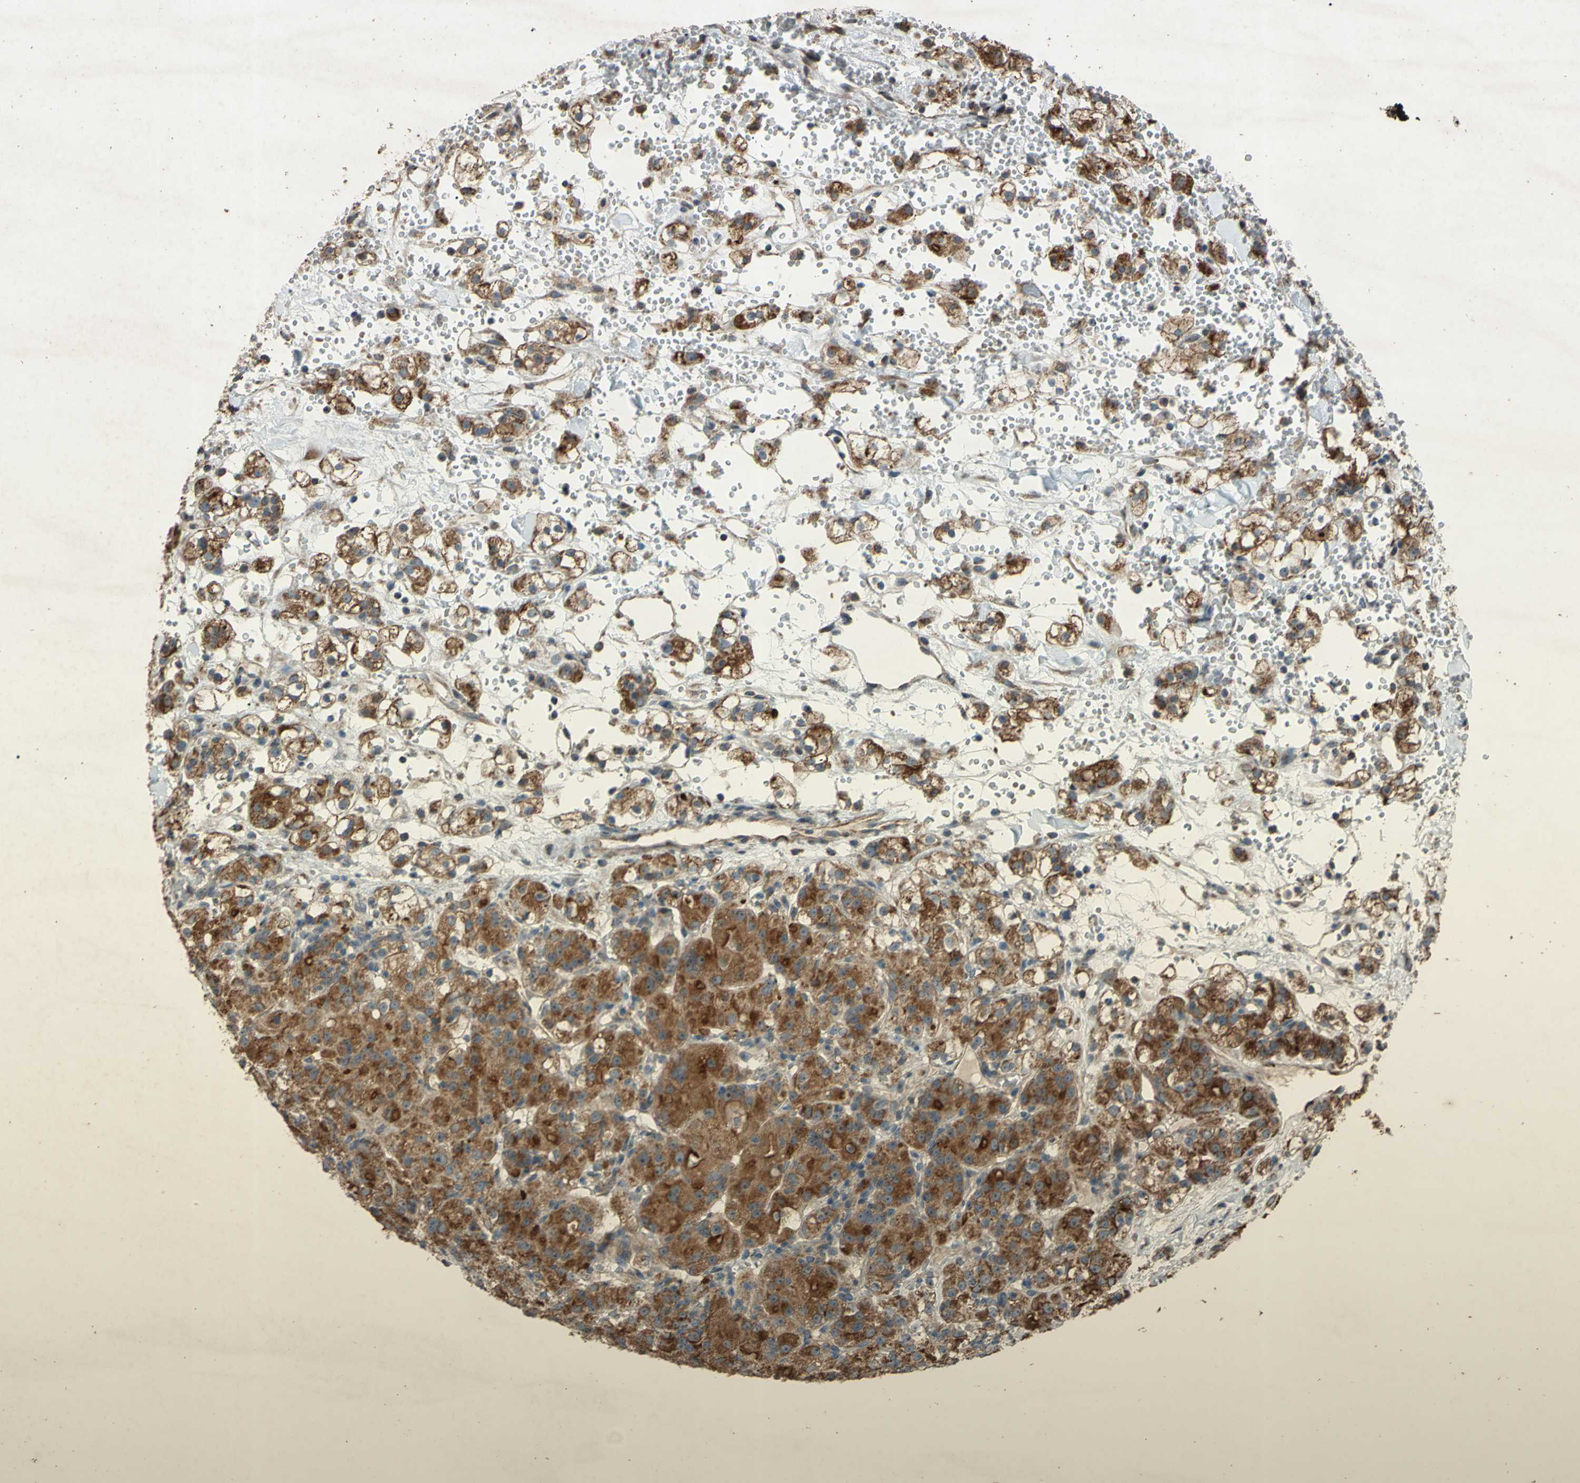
{"staining": {"intensity": "moderate", "quantity": ">75%", "location": "cytoplasmic/membranous"}, "tissue": "renal cancer", "cell_type": "Tumor cells", "image_type": "cancer", "snomed": [{"axis": "morphology", "description": "Adenocarcinoma, NOS"}, {"axis": "topography", "description": "Kidney"}], "caption": "Moderate cytoplasmic/membranous positivity for a protein is seen in approximately >75% of tumor cells of renal adenocarcinoma using immunohistochemistry.", "gene": "ACOT8", "patient": {"sex": "male", "age": 61}}